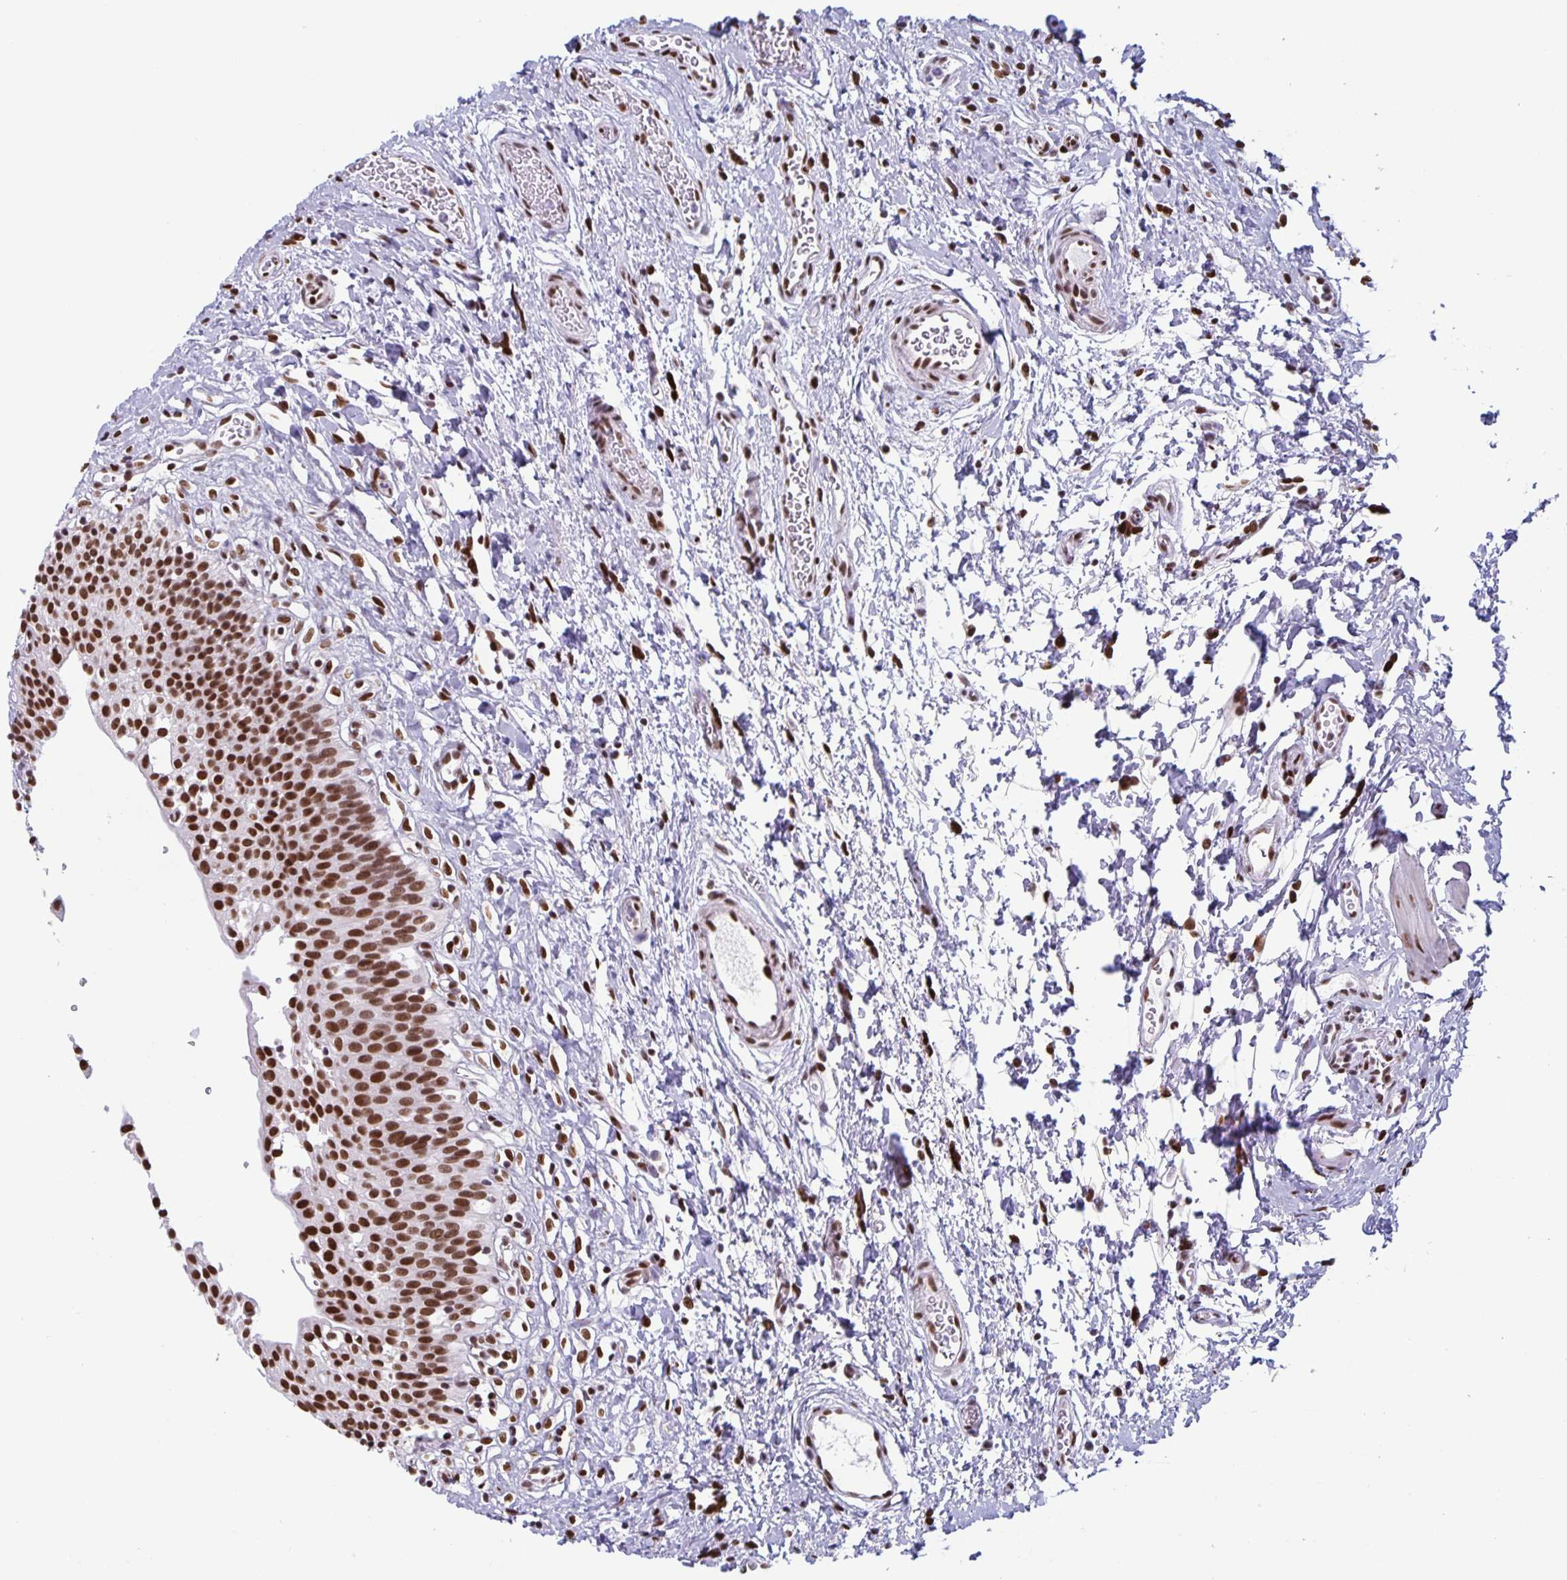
{"staining": {"intensity": "strong", "quantity": ">75%", "location": "nuclear"}, "tissue": "urinary bladder", "cell_type": "Urothelial cells", "image_type": "normal", "snomed": [{"axis": "morphology", "description": "Normal tissue, NOS"}, {"axis": "topography", "description": "Urinary bladder"}], "caption": "Protein expression analysis of benign urinary bladder demonstrates strong nuclear expression in about >75% of urothelial cells.", "gene": "JUND", "patient": {"sex": "male", "age": 51}}